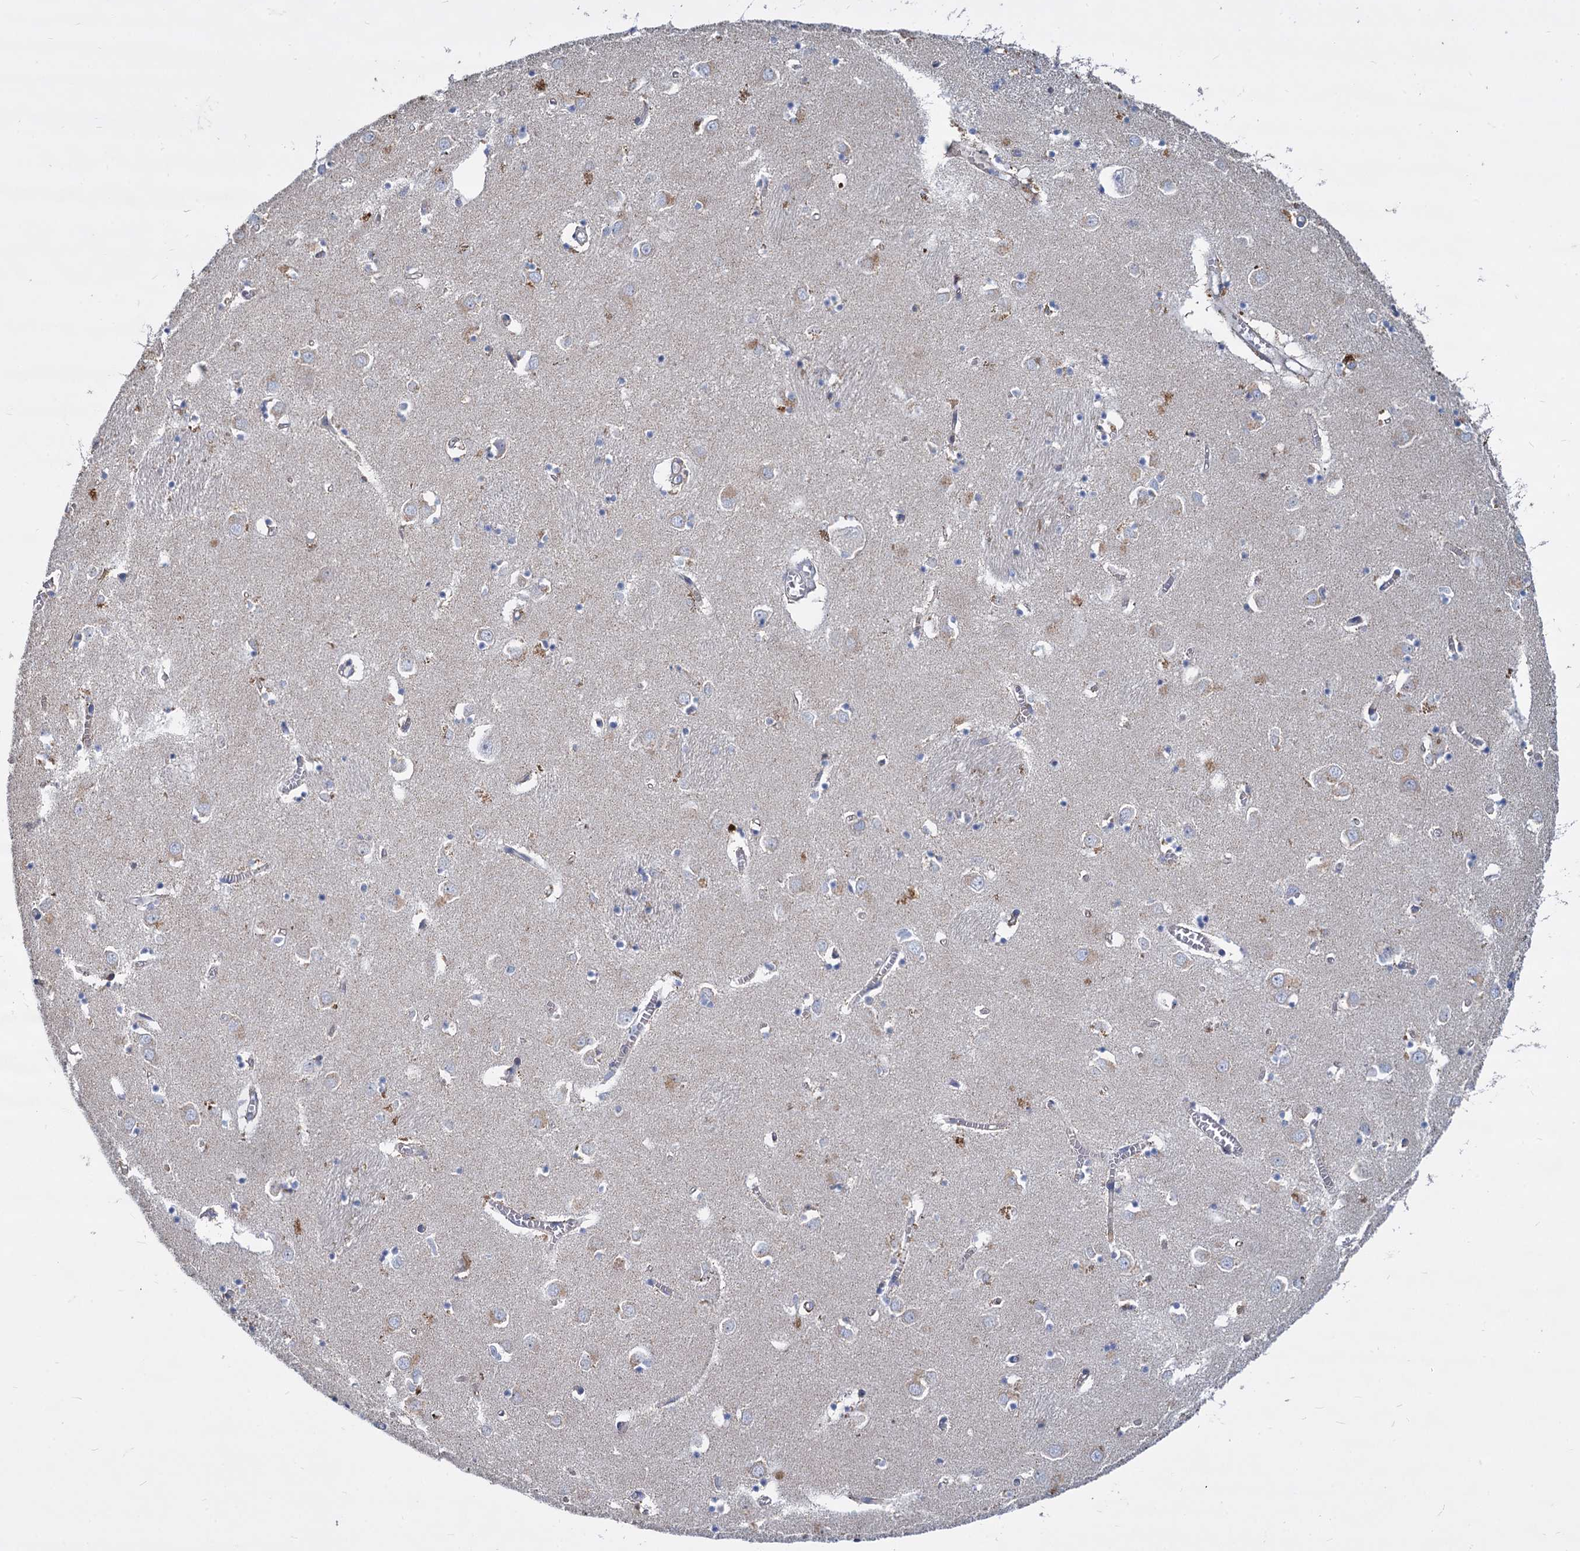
{"staining": {"intensity": "negative", "quantity": "none", "location": "none"}, "tissue": "caudate", "cell_type": "Glial cells", "image_type": "normal", "snomed": [{"axis": "morphology", "description": "Normal tissue, NOS"}, {"axis": "topography", "description": "Lateral ventricle wall"}], "caption": "Micrograph shows no protein positivity in glial cells of benign caudate. (Stains: DAB immunohistochemistry with hematoxylin counter stain, Microscopy: brightfield microscopy at high magnification).", "gene": "TRIM77", "patient": {"sex": "male", "age": 70}}